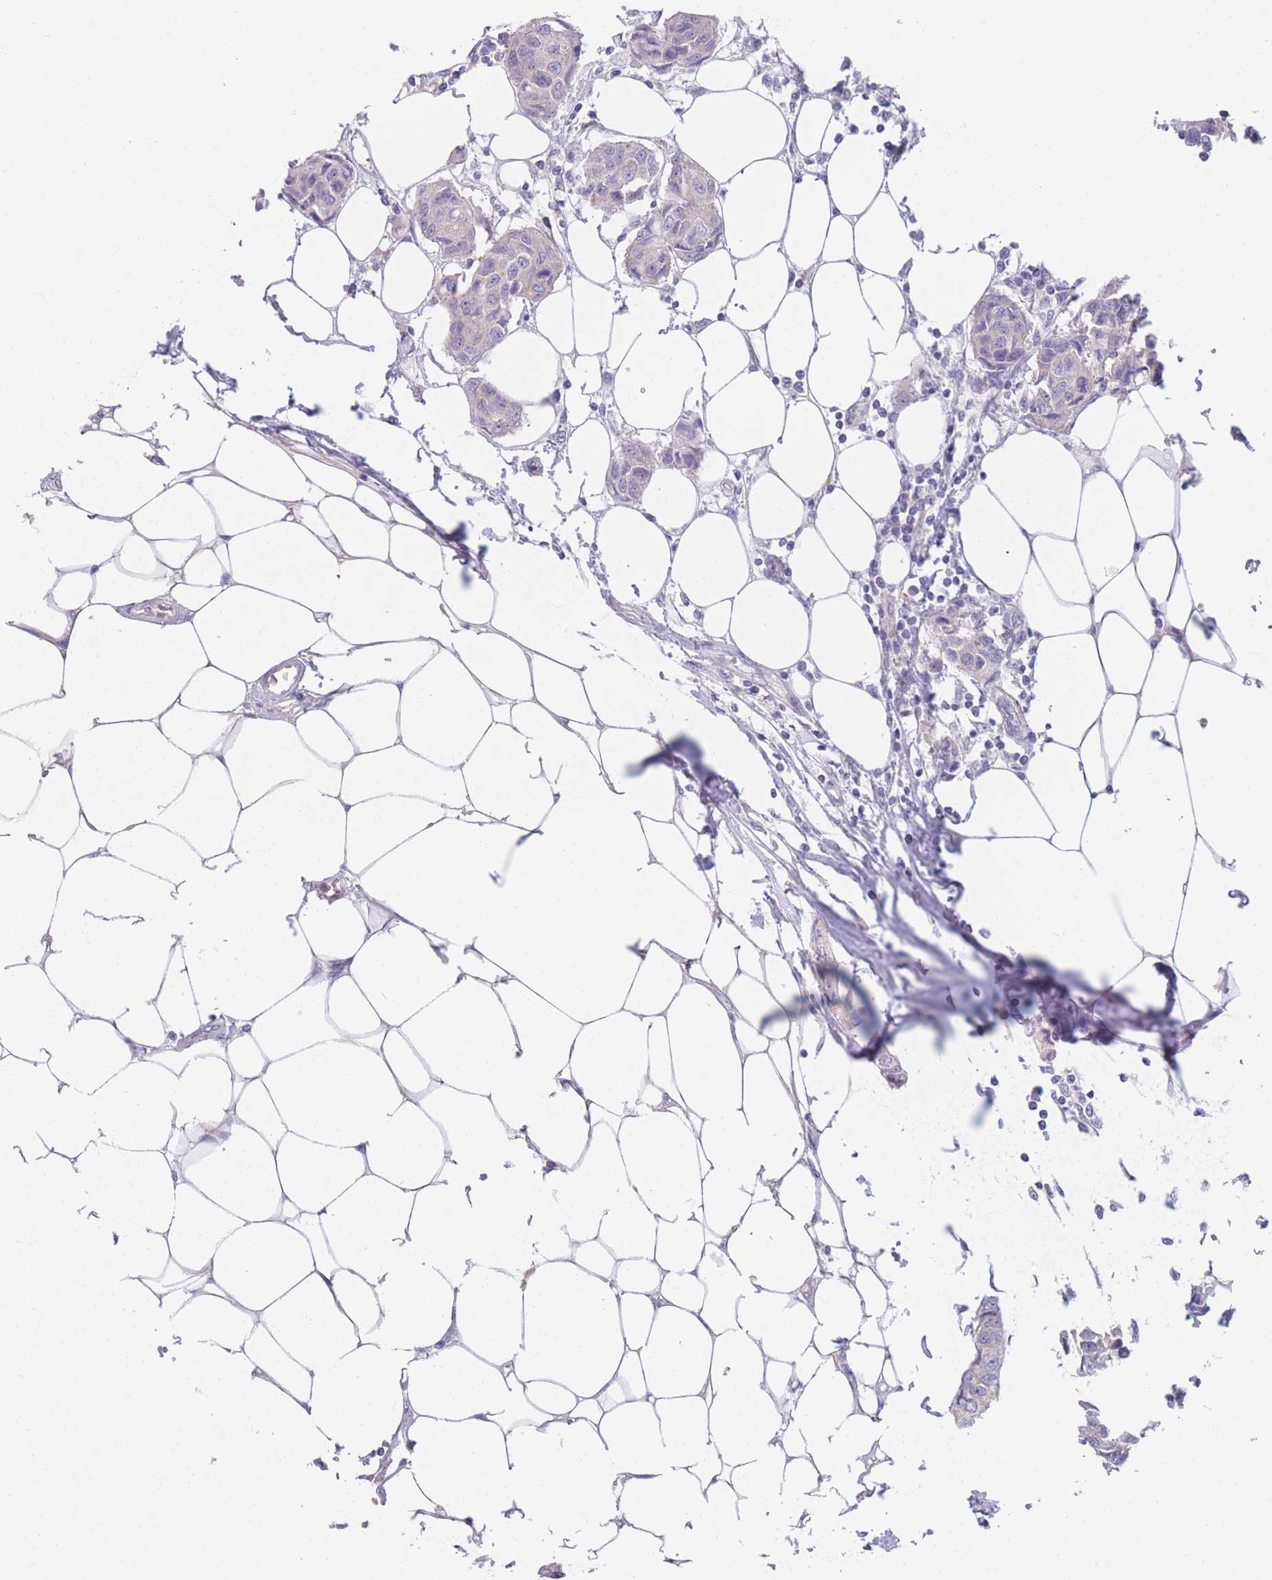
{"staining": {"intensity": "negative", "quantity": "none", "location": "none"}, "tissue": "breast cancer", "cell_type": "Tumor cells", "image_type": "cancer", "snomed": [{"axis": "morphology", "description": "Duct carcinoma"}, {"axis": "topography", "description": "Breast"}, {"axis": "topography", "description": "Lymph node"}], "caption": "Immunohistochemical staining of intraductal carcinoma (breast) displays no significant expression in tumor cells. (DAB IHC visualized using brightfield microscopy, high magnification).", "gene": "PDE4A", "patient": {"sex": "female", "age": 80}}